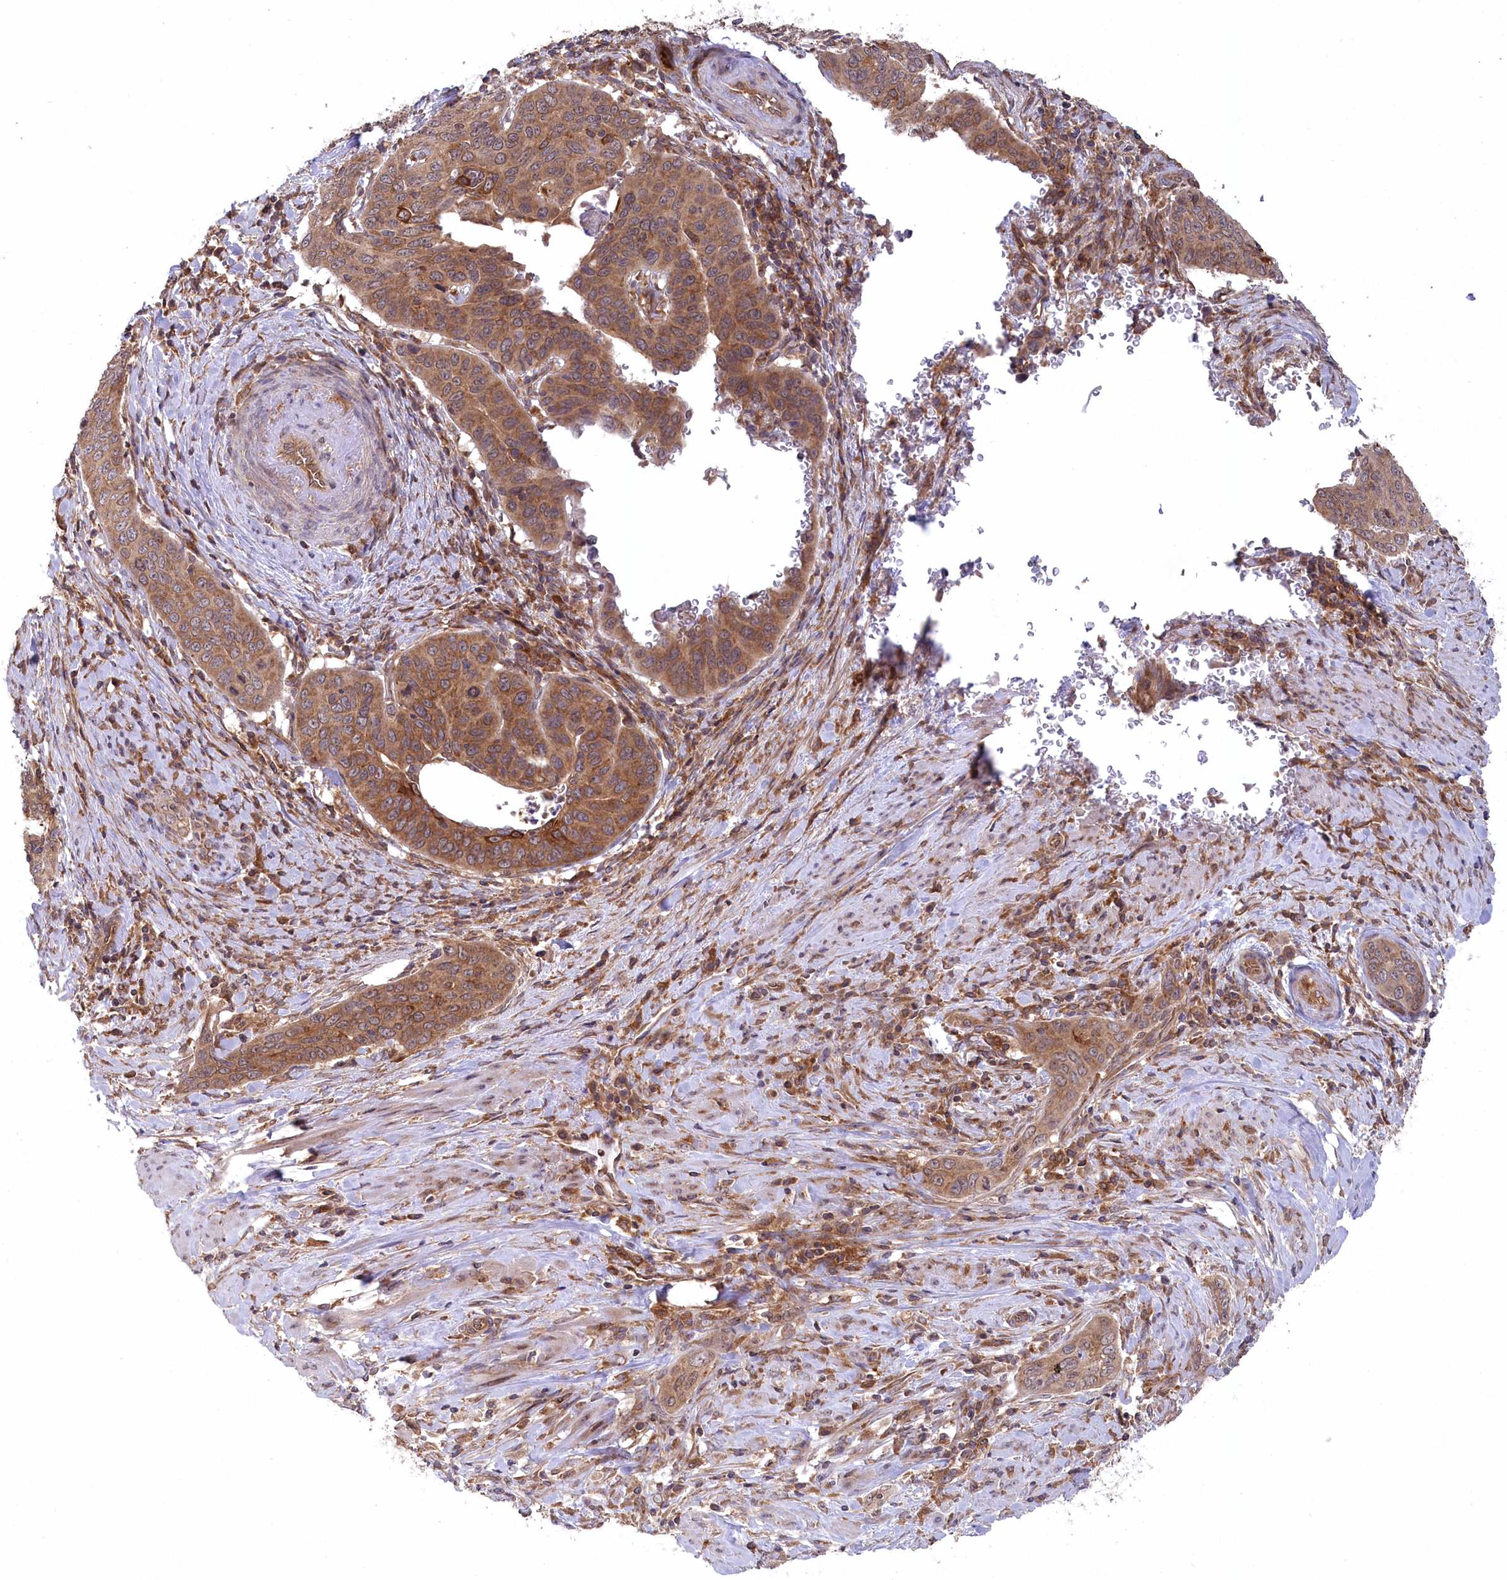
{"staining": {"intensity": "moderate", "quantity": ">75%", "location": "cytoplasmic/membranous"}, "tissue": "cervical cancer", "cell_type": "Tumor cells", "image_type": "cancer", "snomed": [{"axis": "morphology", "description": "Squamous cell carcinoma, NOS"}, {"axis": "topography", "description": "Cervix"}], "caption": "An image showing moderate cytoplasmic/membranous positivity in approximately >75% of tumor cells in cervical squamous cell carcinoma, as visualized by brown immunohistochemical staining.", "gene": "PPP1R21", "patient": {"sex": "female", "age": 60}}